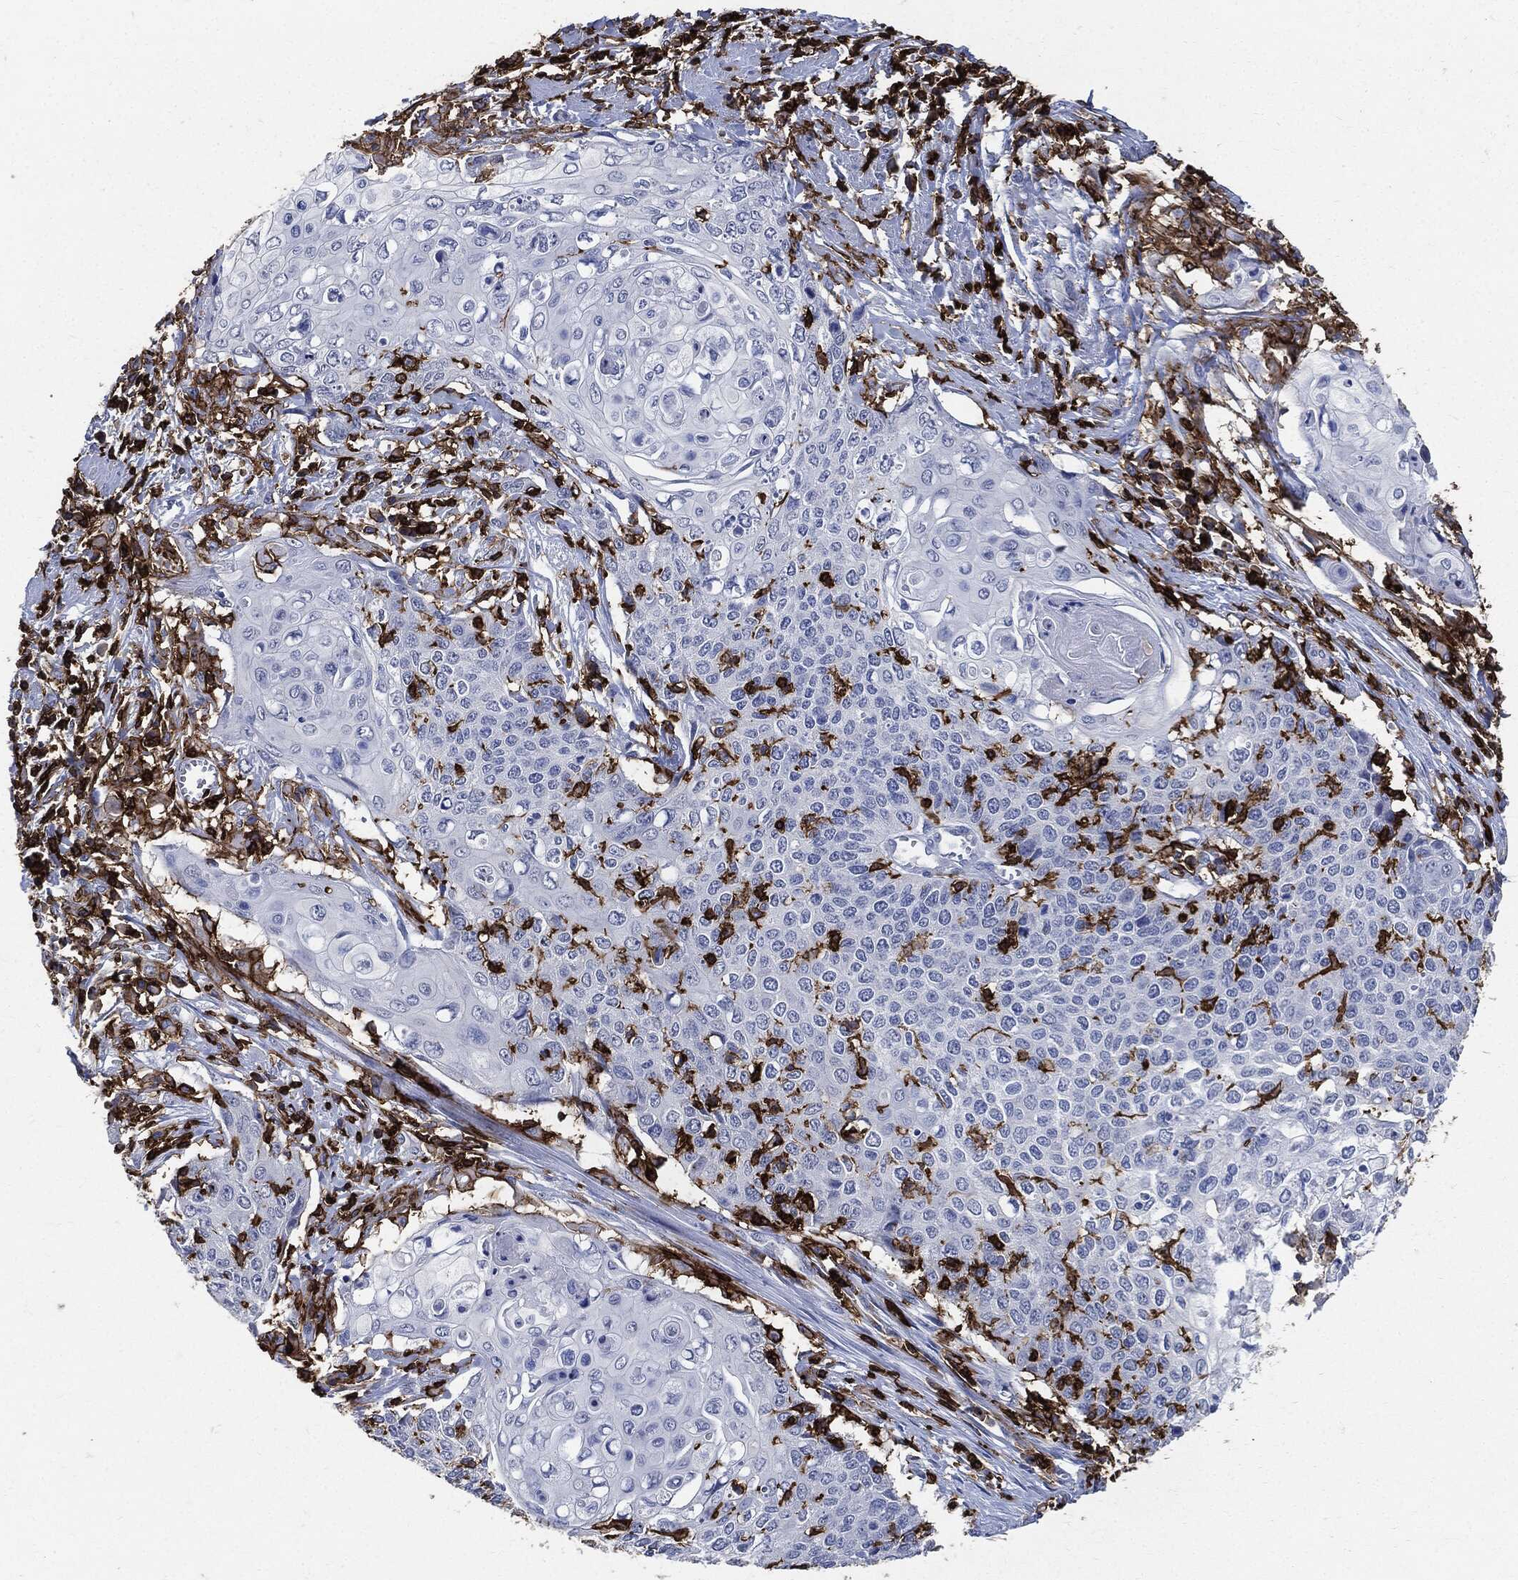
{"staining": {"intensity": "negative", "quantity": "none", "location": "none"}, "tissue": "cervical cancer", "cell_type": "Tumor cells", "image_type": "cancer", "snomed": [{"axis": "morphology", "description": "Squamous cell carcinoma, NOS"}, {"axis": "topography", "description": "Cervix"}], "caption": "A high-resolution micrograph shows IHC staining of cervical cancer (squamous cell carcinoma), which shows no significant expression in tumor cells.", "gene": "PTPRC", "patient": {"sex": "female", "age": 39}}